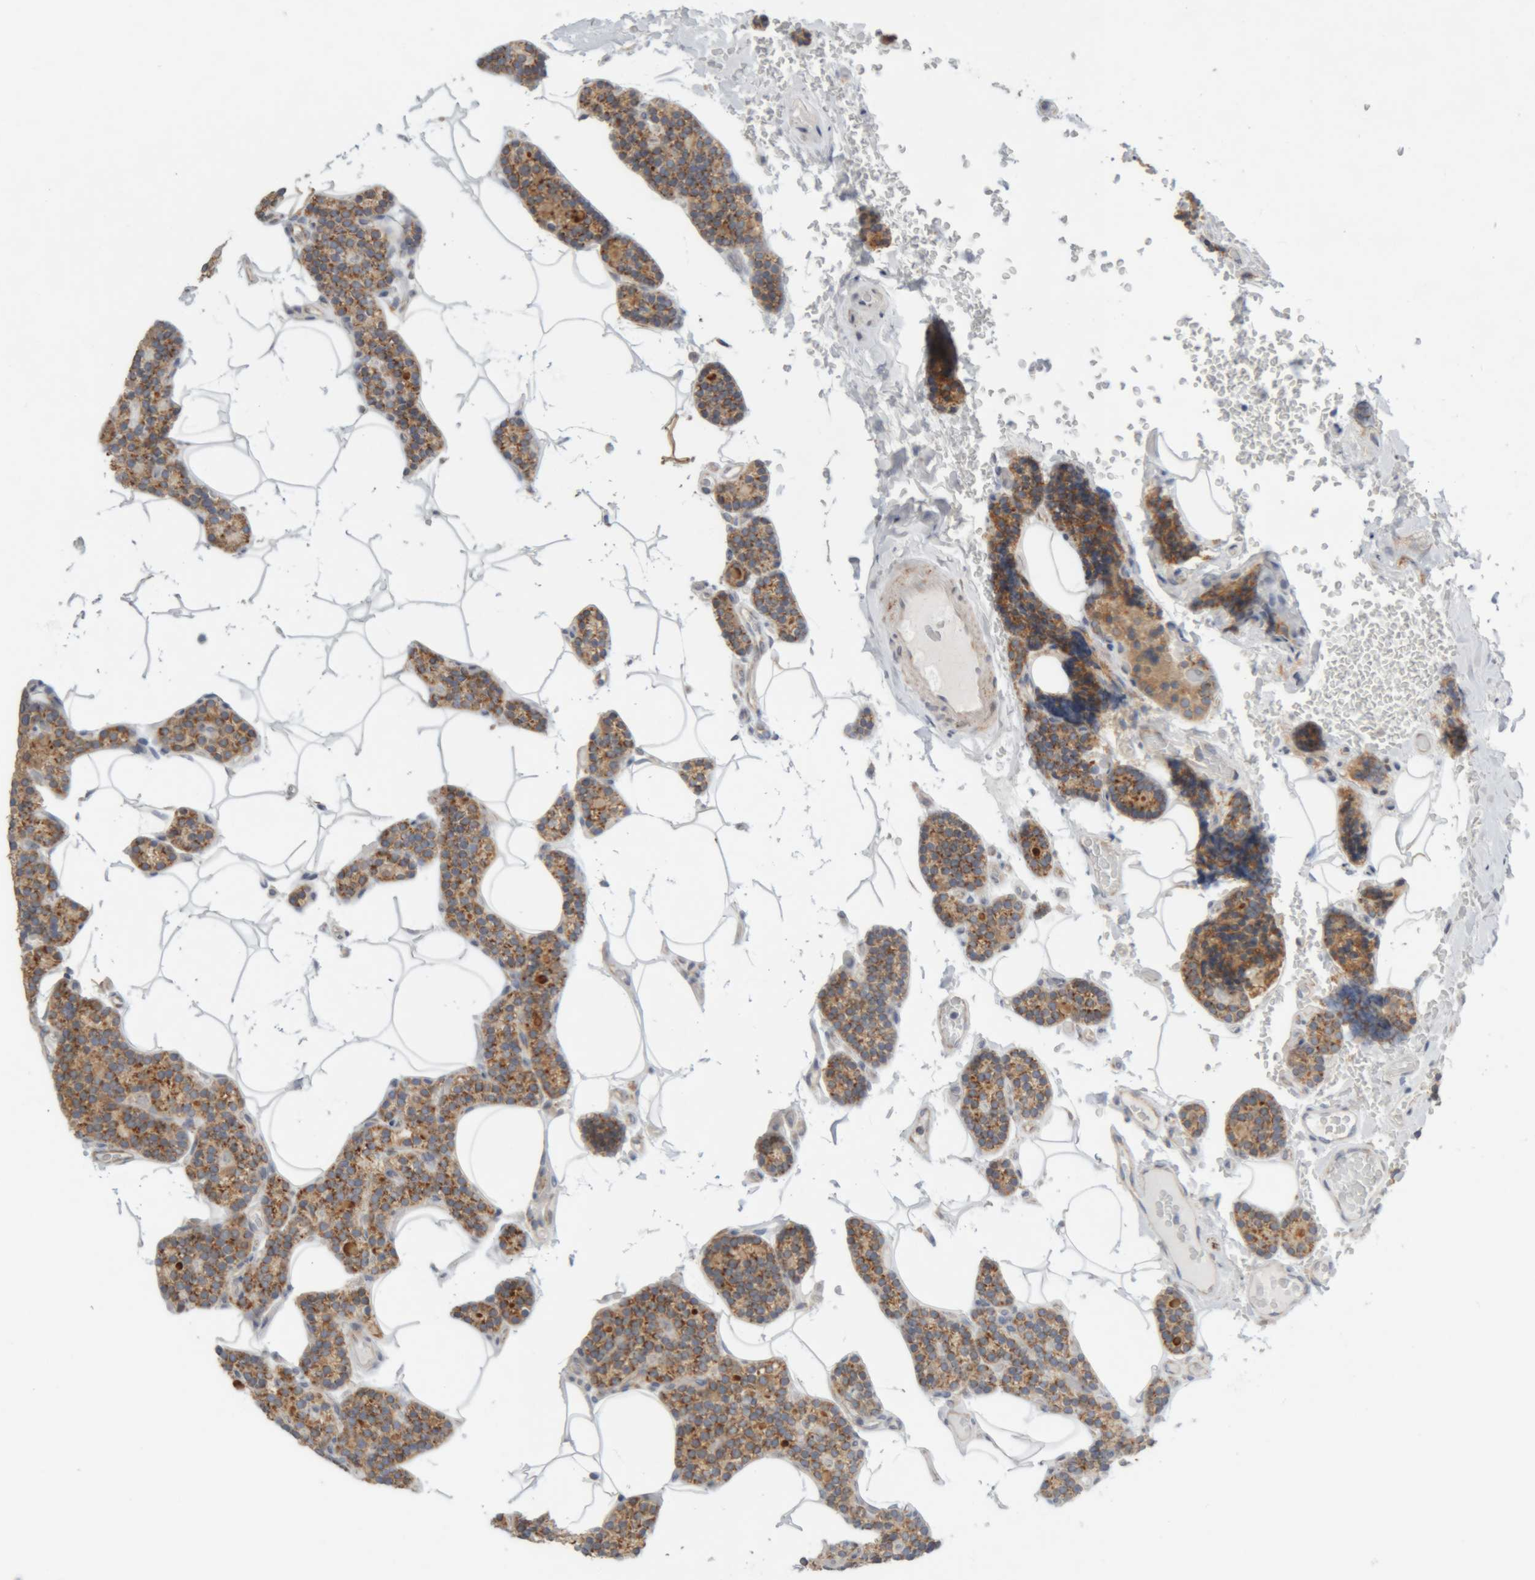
{"staining": {"intensity": "moderate", "quantity": ">75%", "location": "cytoplasmic/membranous"}, "tissue": "parathyroid gland", "cell_type": "Glandular cells", "image_type": "normal", "snomed": [{"axis": "morphology", "description": "Normal tissue, NOS"}, {"axis": "topography", "description": "Parathyroid gland"}], "caption": "The micrograph displays immunohistochemical staining of benign parathyroid gland. There is moderate cytoplasmic/membranous expression is identified in about >75% of glandular cells.", "gene": "RPN2", "patient": {"sex": "male", "age": 52}}